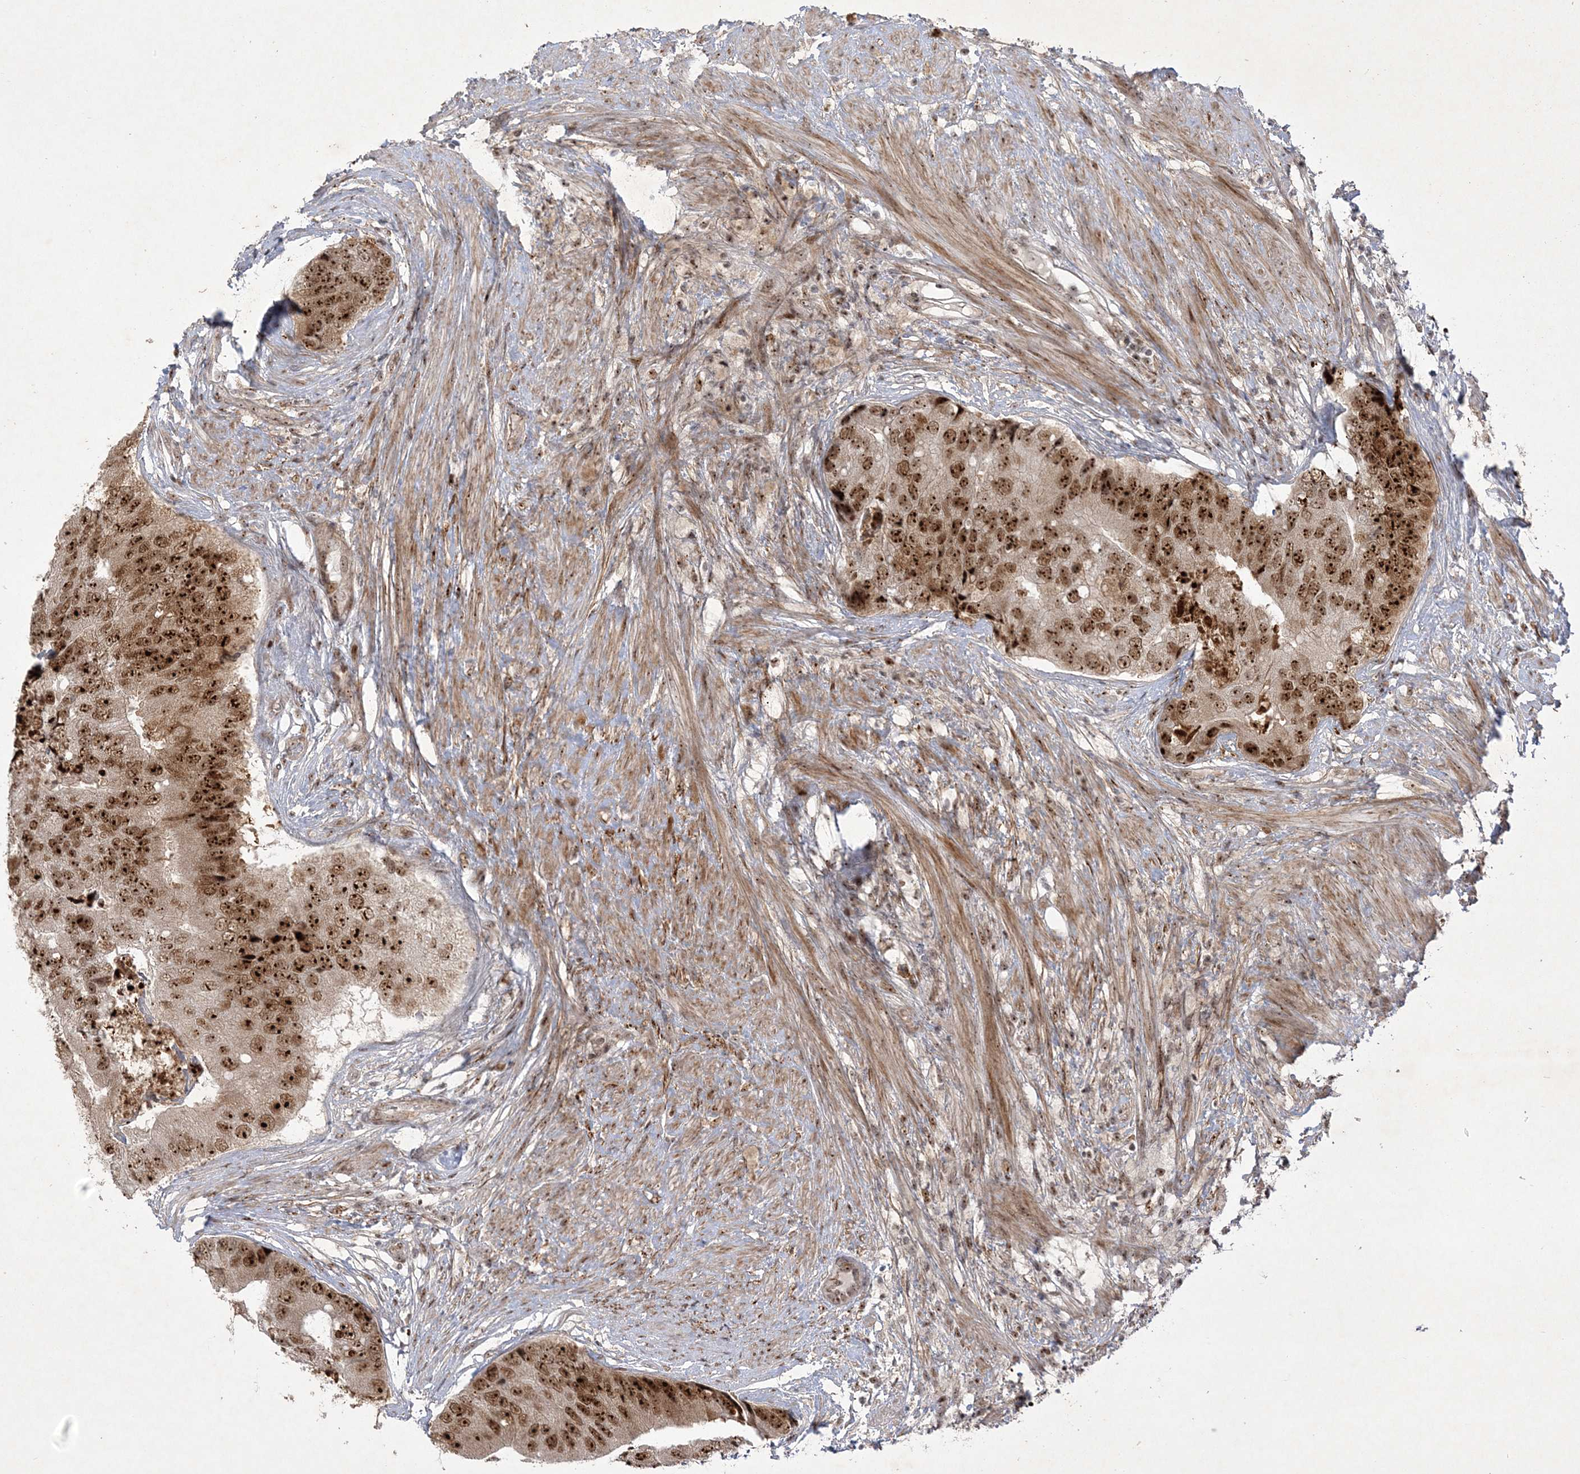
{"staining": {"intensity": "strong", "quantity": ">75%", "location": "cytoplasmic/membranous,nuclear"}, "tissue": "prostate cancer", "cell_type": "Tumor cells", "image_type": "cancer", "snomed": [{"axis": "morphology", "description": "Adenocarcinoma, High grade"}, {"axis": "topography", "description": "Prostate"}], "caption": "Brown immunohistochemical staining in human prostate cancer reveals strong cytoplasmic/membranous and nuclear staining in about >75% of tumor cells.", "gene": "NPM3", "patient": {"sex": "male", "age": 70}}